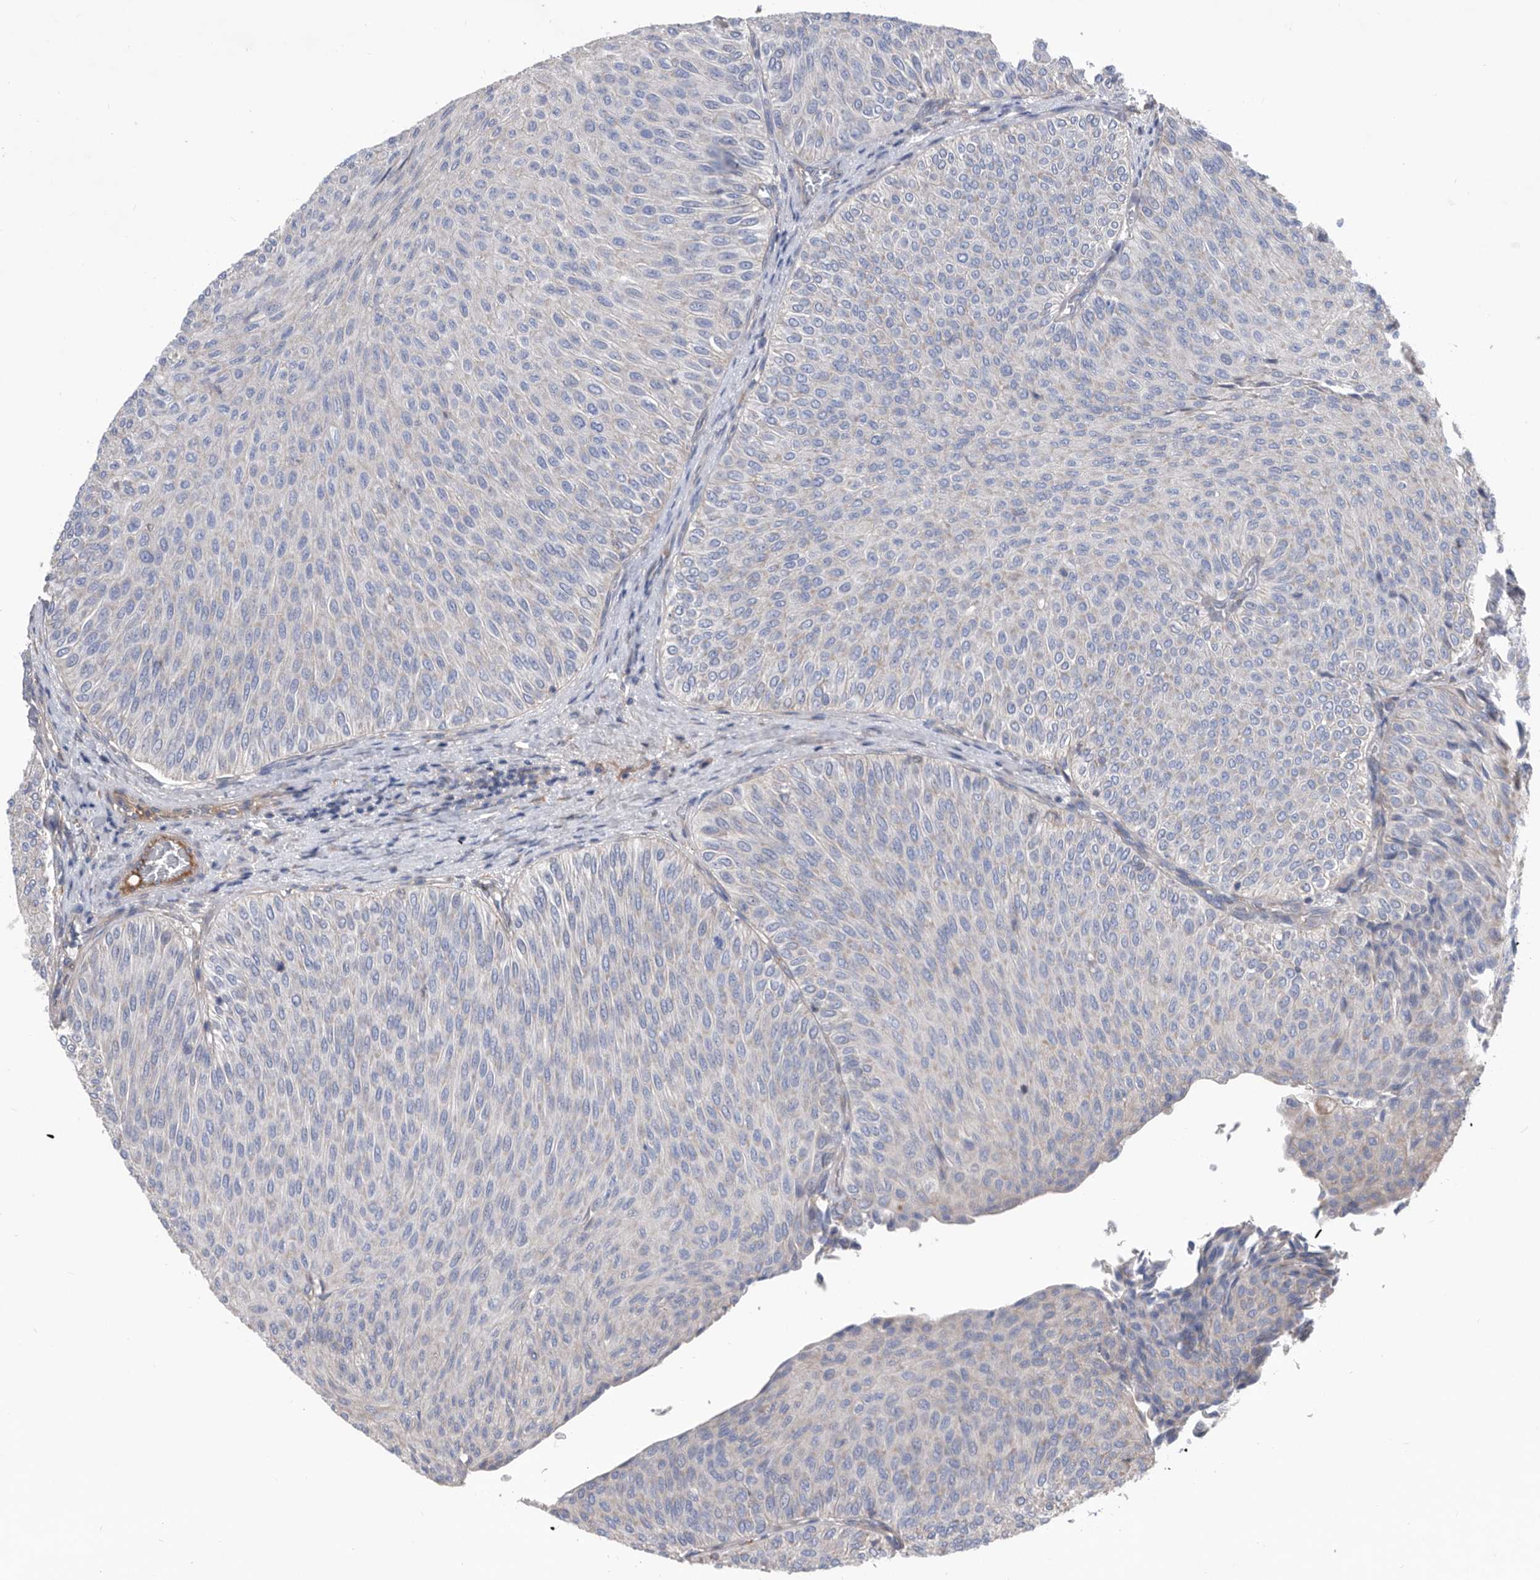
{"staining": {"intensity": "negative", "quantity": "none", "location": "none"}, "tissue": "urothelial cancer", "cell_type": "Tumor cells", "image_type": "cancer", "snomed": [{"axis": "morphology", "description": "Urothelial carcinoma, Low grade"}, {"axis": "topography", "description": "Urinary bladder"}], "caption": "DAB (3,3'-diaminobenzidine) immunohistochemical staining of human urothelial cancer displays no significant staining in tumor cells.", "gene": "ATP13A3", "patient": {"sex": "male", "age": 78}}